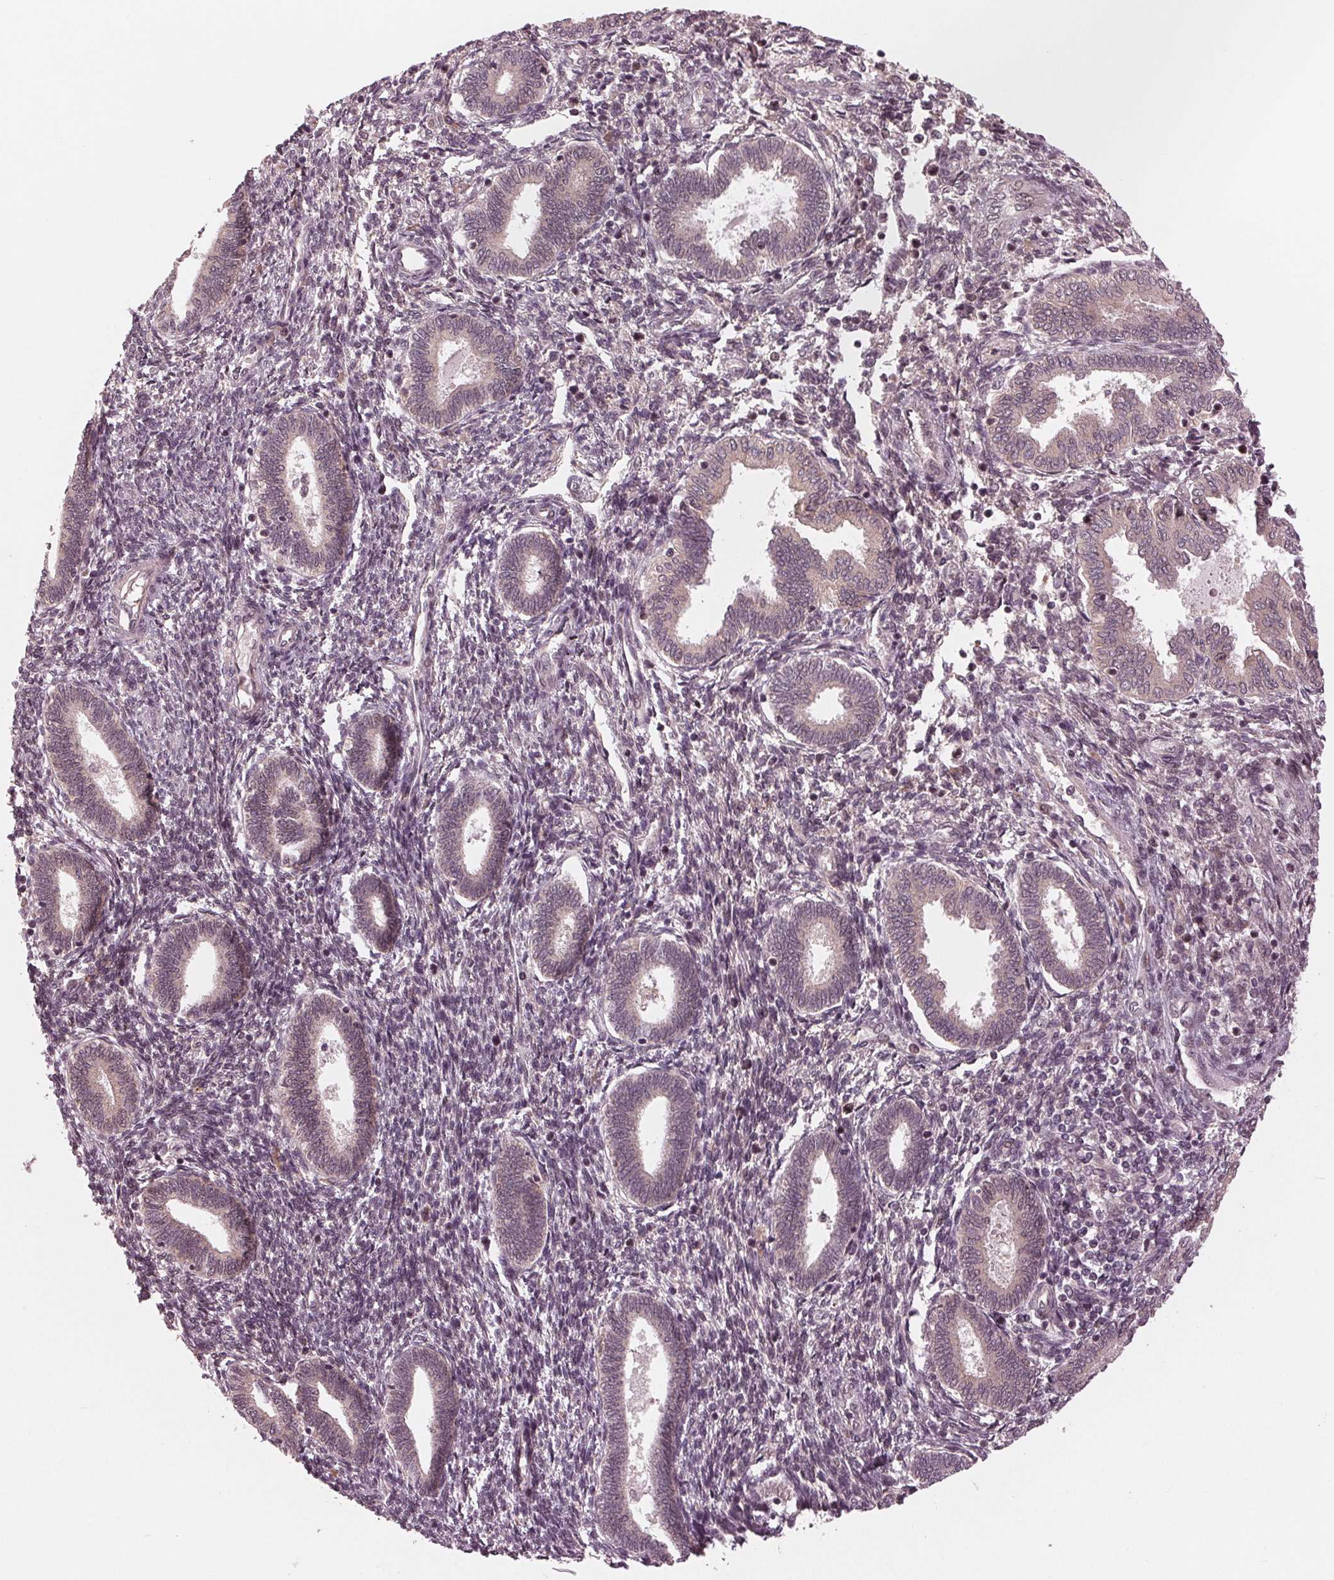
{"staining": {"intensity": "weak", "quantity": "<25%", "location": "cytoplasmic/membranous"}, "tissue": "endometrium", "cell_type": "Cells in endometrial stroma", "image_type": "normal", "snomed": [{"axis": "morphology", "description": "Normal tissue, NOS"}, {"axis": "topography", "description": "Endometrium"}], "caption": "High power microscopy histopathology image of an immunohistochemistry histopathology image of unremarkable endometrium, revealing no significant positivity in cells in endometrial stroma.", "gene": "ZNF471", "patient": {"sex": "female", "age": 42}}